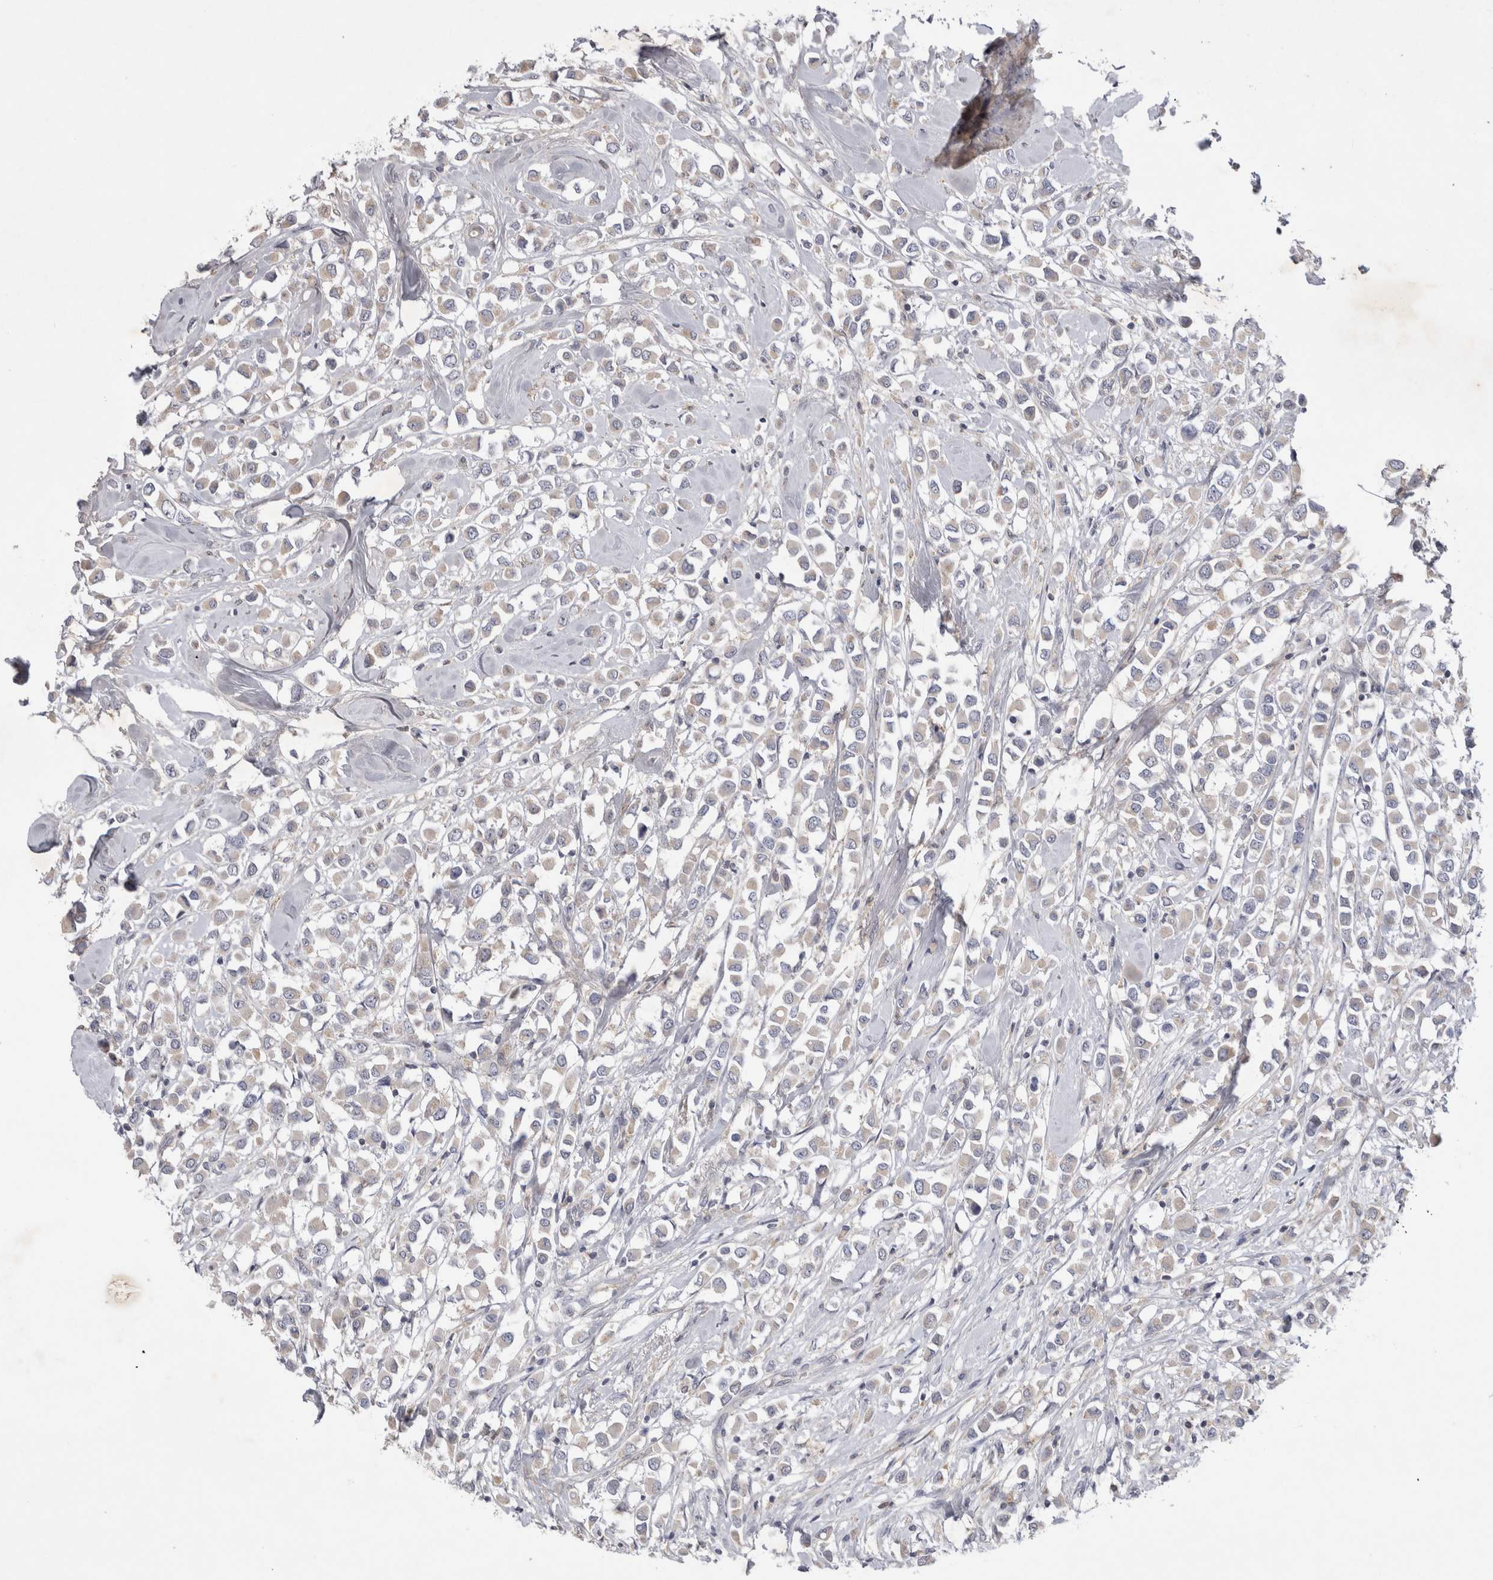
{"staining": {"intensity": "negative", "quantity": "none", "location": "none"}, "tissue": "breast cancer", "cell_type": "Tumor cells", "image_type": "cancer", "snomed": [{"axis": "morphology", "description": "Duct carcinoma"}, {"axis": "topography", "description": "Breast"}], "caption": "An image of intraductal carcinoma (breast) stained for a protein shows no brown staining in tumor cells.", "gene": "SRD5A3", "patient": {"sex": "female", "age": 61}}